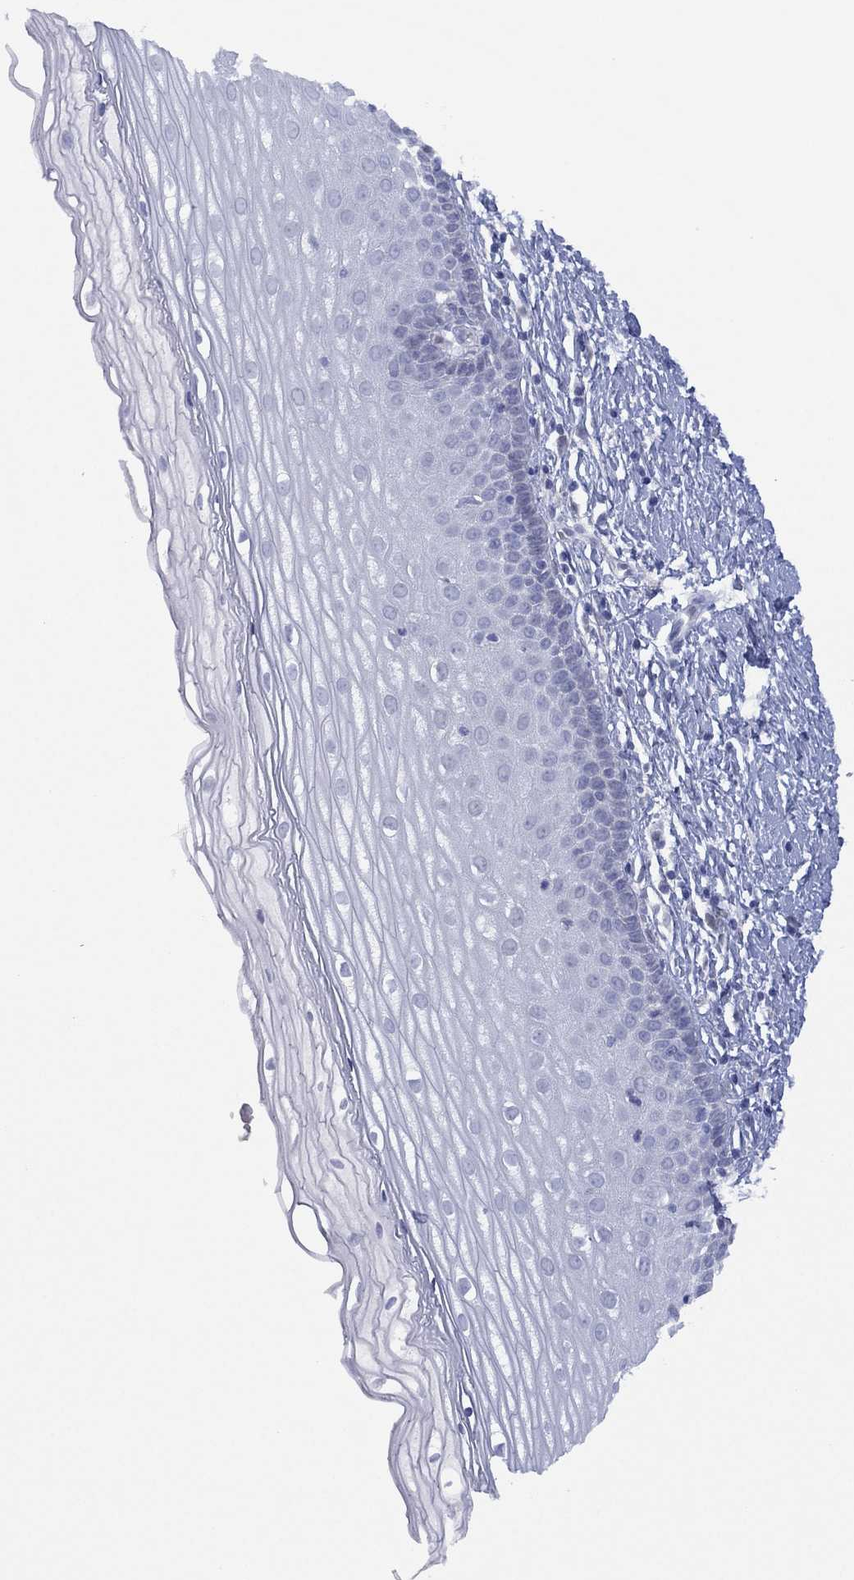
{"staining": {"intensity": "negative", "quantity": "none", "location": "none"}, "tissue": "cervix", "cell_type": "Squamous epithelial cells", "image_type": "normal", "snomed": [{"axis": "morphology", "description": "Normal tissue, NOS"}, {"axis": "topography", "description": "Cervix"}], "caption": "Immunohistochemistry (IHC) histopathology image of normal cervix: cervix stained with DAB (3,3'-diaminobenzidine) reveals no significant protein expression in squamous epithelial cells.", "gene": "DDAH1", "patient": {"sex": "female", "age": 37}}